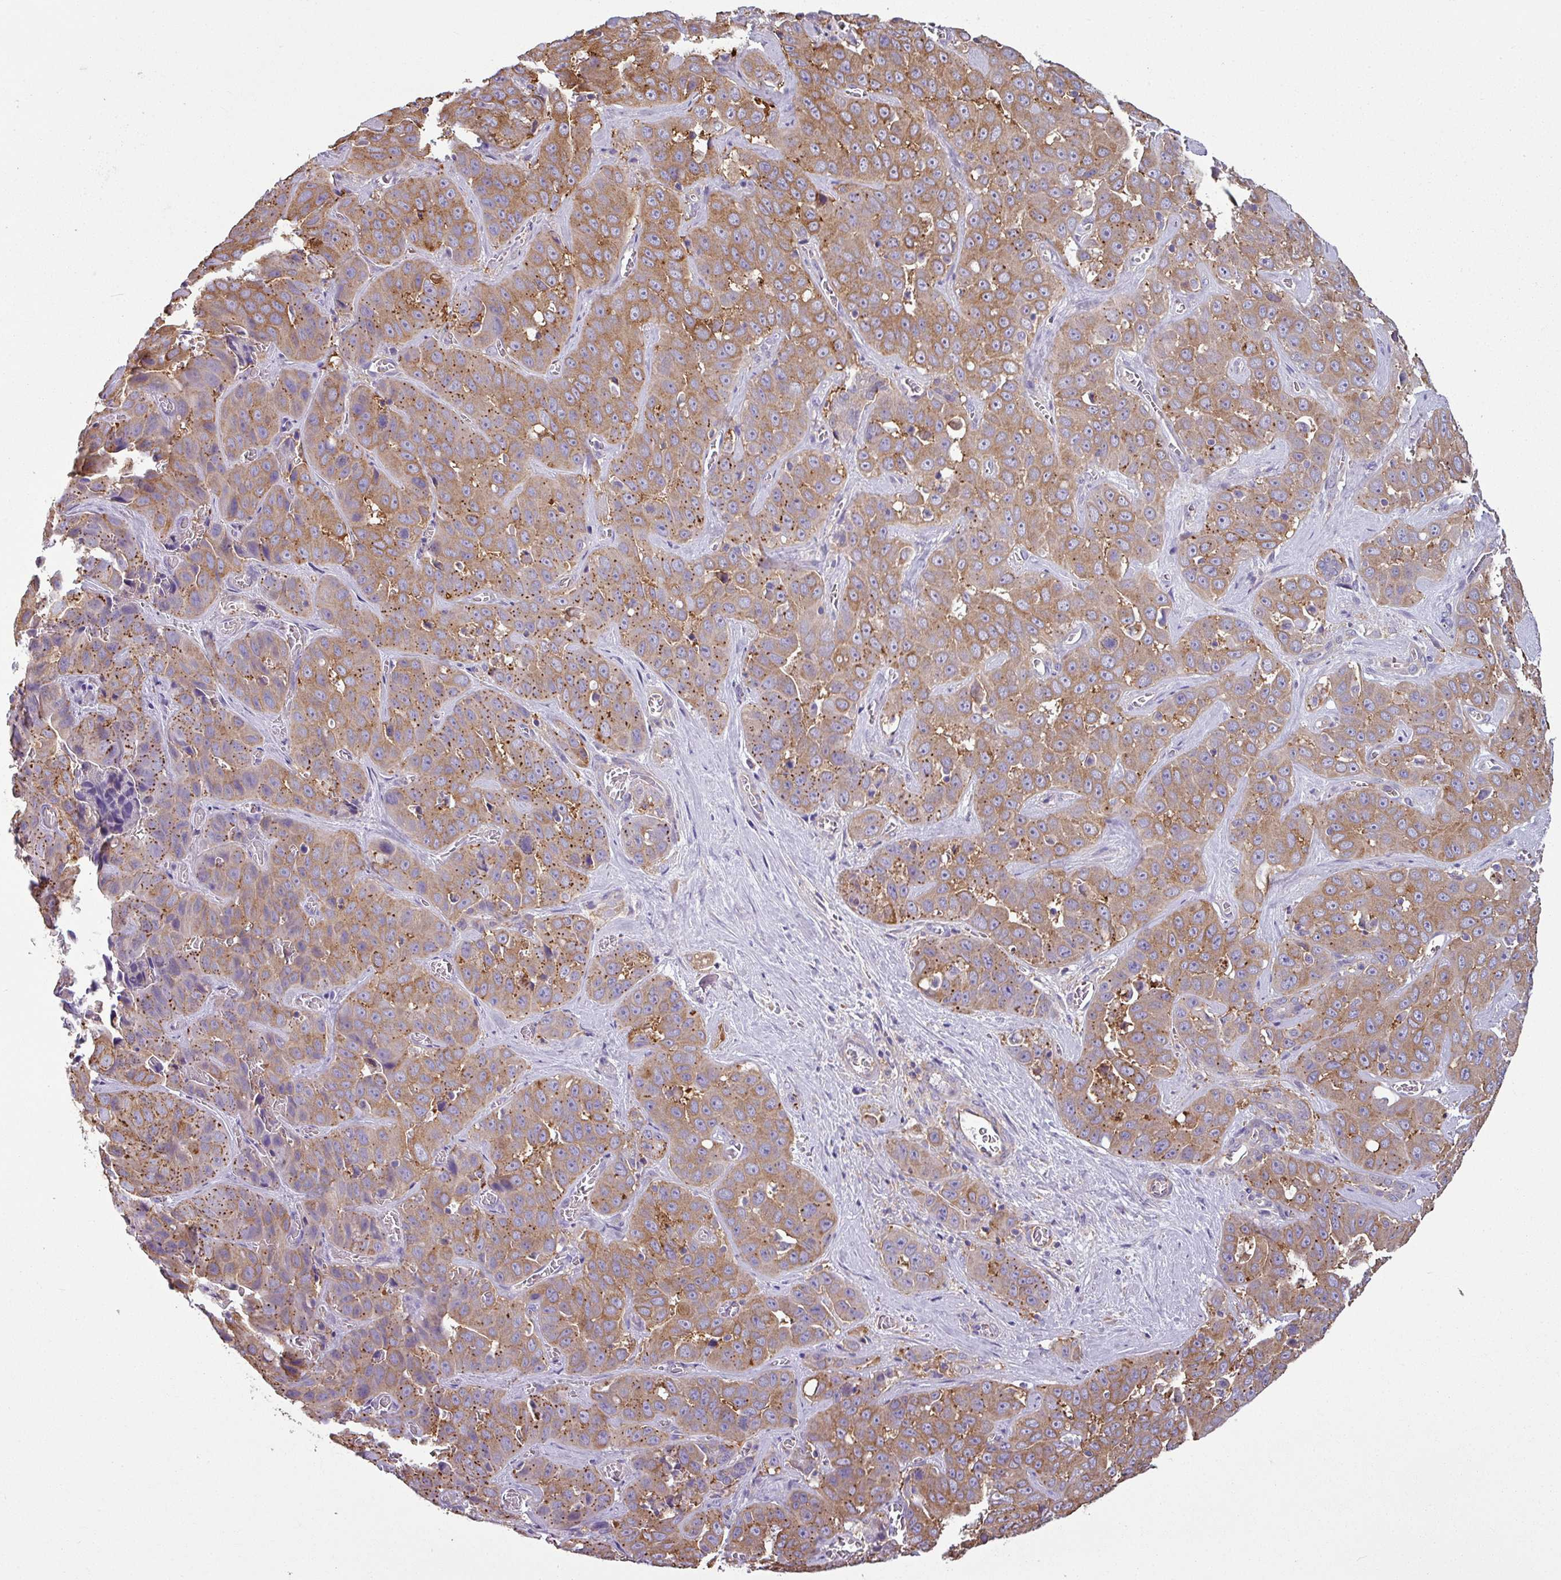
{"staining": {"intensity": "moderate", "quantity": ">75%", "location": "cytoplasmic/membranous"}, "tissue": "liver cancer", "cell_type": "Tumor cells", "image_type": "cancer", "snomed": [{"axis": "morphology", "description": "Cholangiocarcinoma"}, {"axis": "topography", "description": "Liver"}], "caption": "An image of liver cancer stained for a protein displays moderate cytoplasmic/membranous brown staining in tumor cells.", "gene": "XNDC1N", "patient": {"sex": "female", "age": 52}}